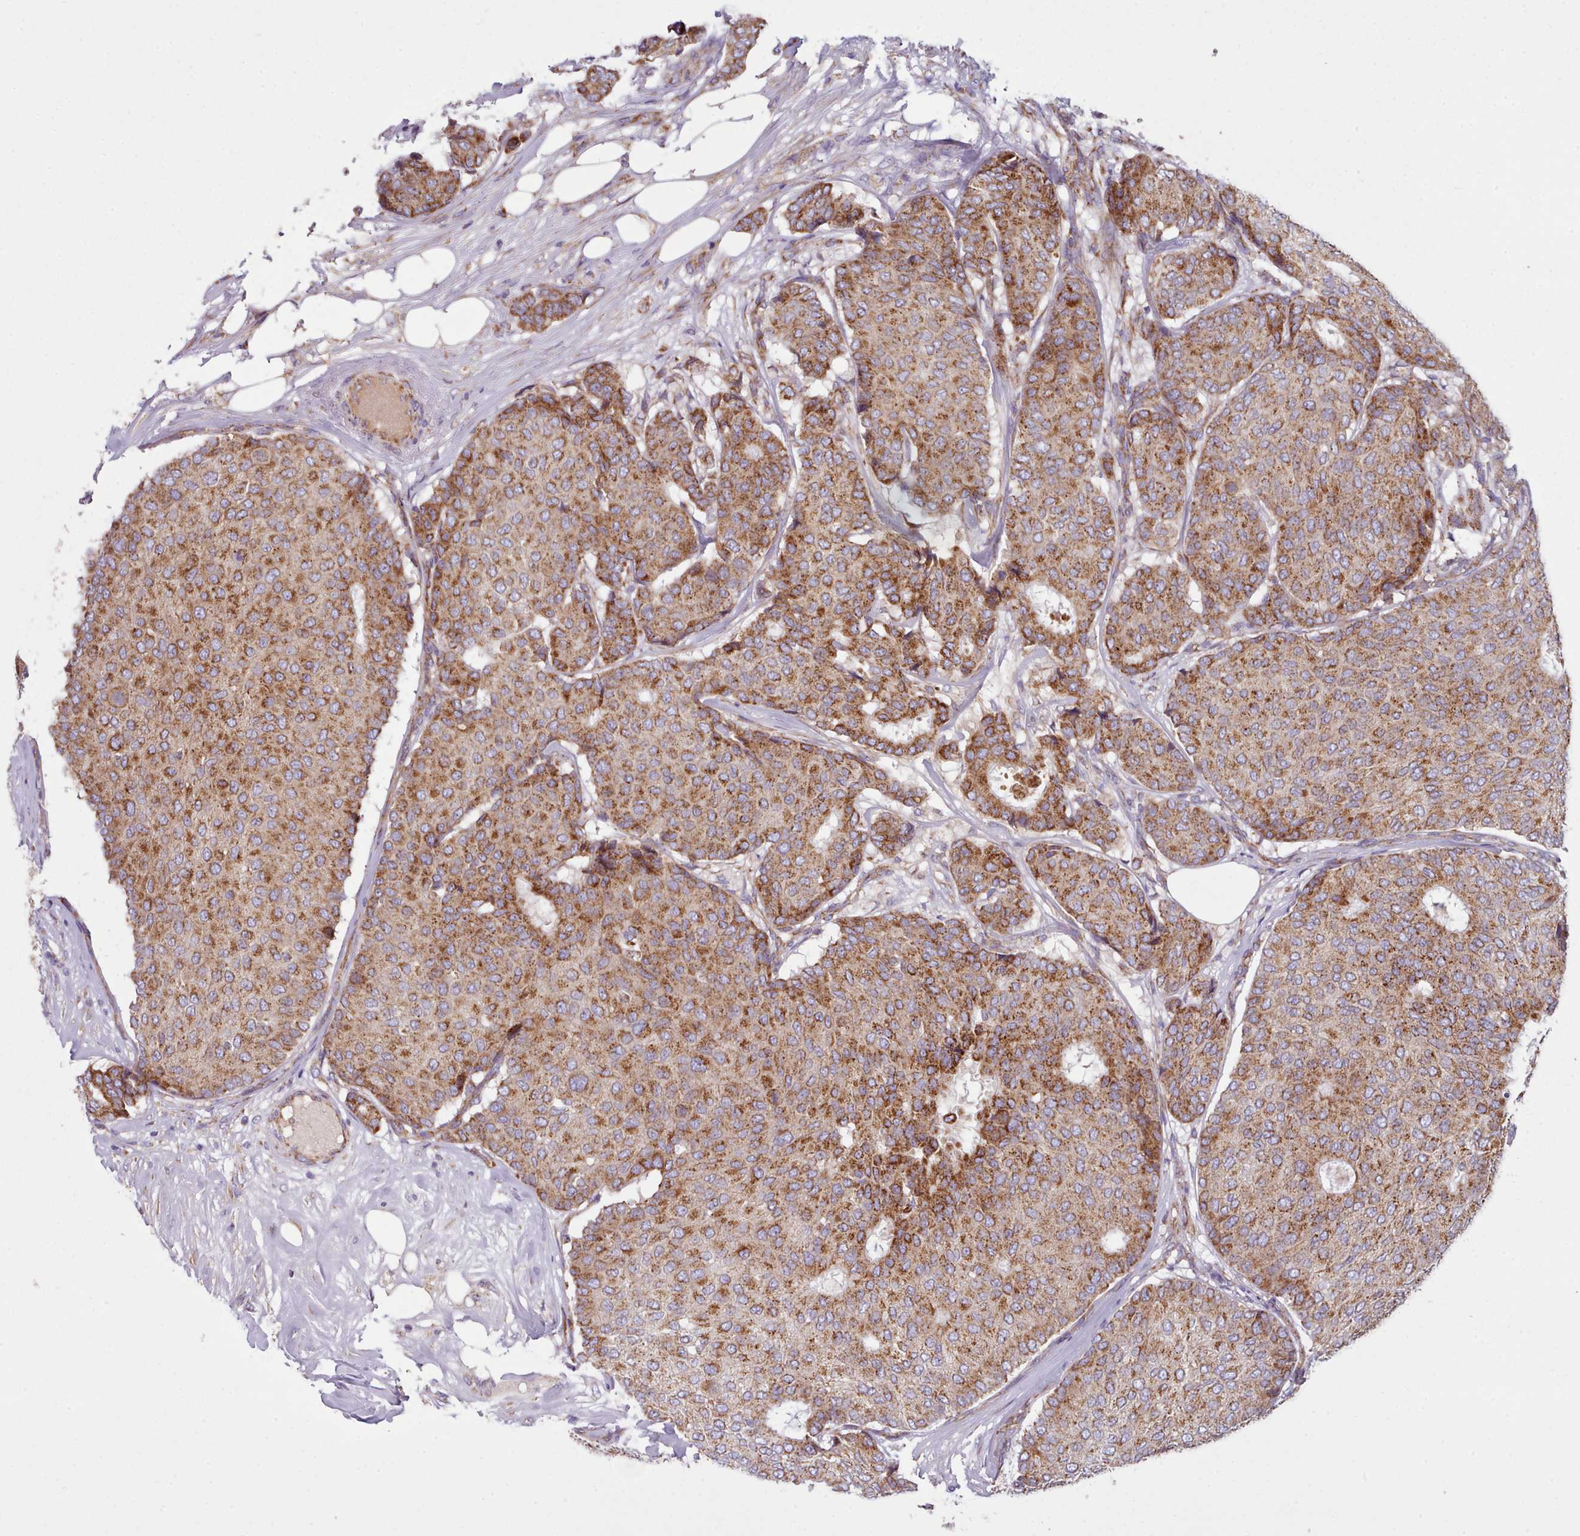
{"staining": {"intensity": "moderate", "quantity": ">75%", "location": "cytoplasmic/membranous"}, "tissue": "breast cancer", "cell_type": "Tumor cells", "image_type": "cancer", "snomed": [{"axis": "morphology", "description": "Duct carcinoma"}, {"axis": "topography", "description": "Breast"}], "caption": "High-power microscopy captured an immunohistochemistry (IHC) photomicrograph of breast cancer, revealing moderate cytoplasmic/membranous positivity in approximately >75% of tumor cells.", "gene": "SRP54", "patient": {"sex": "female", "age": 75}}